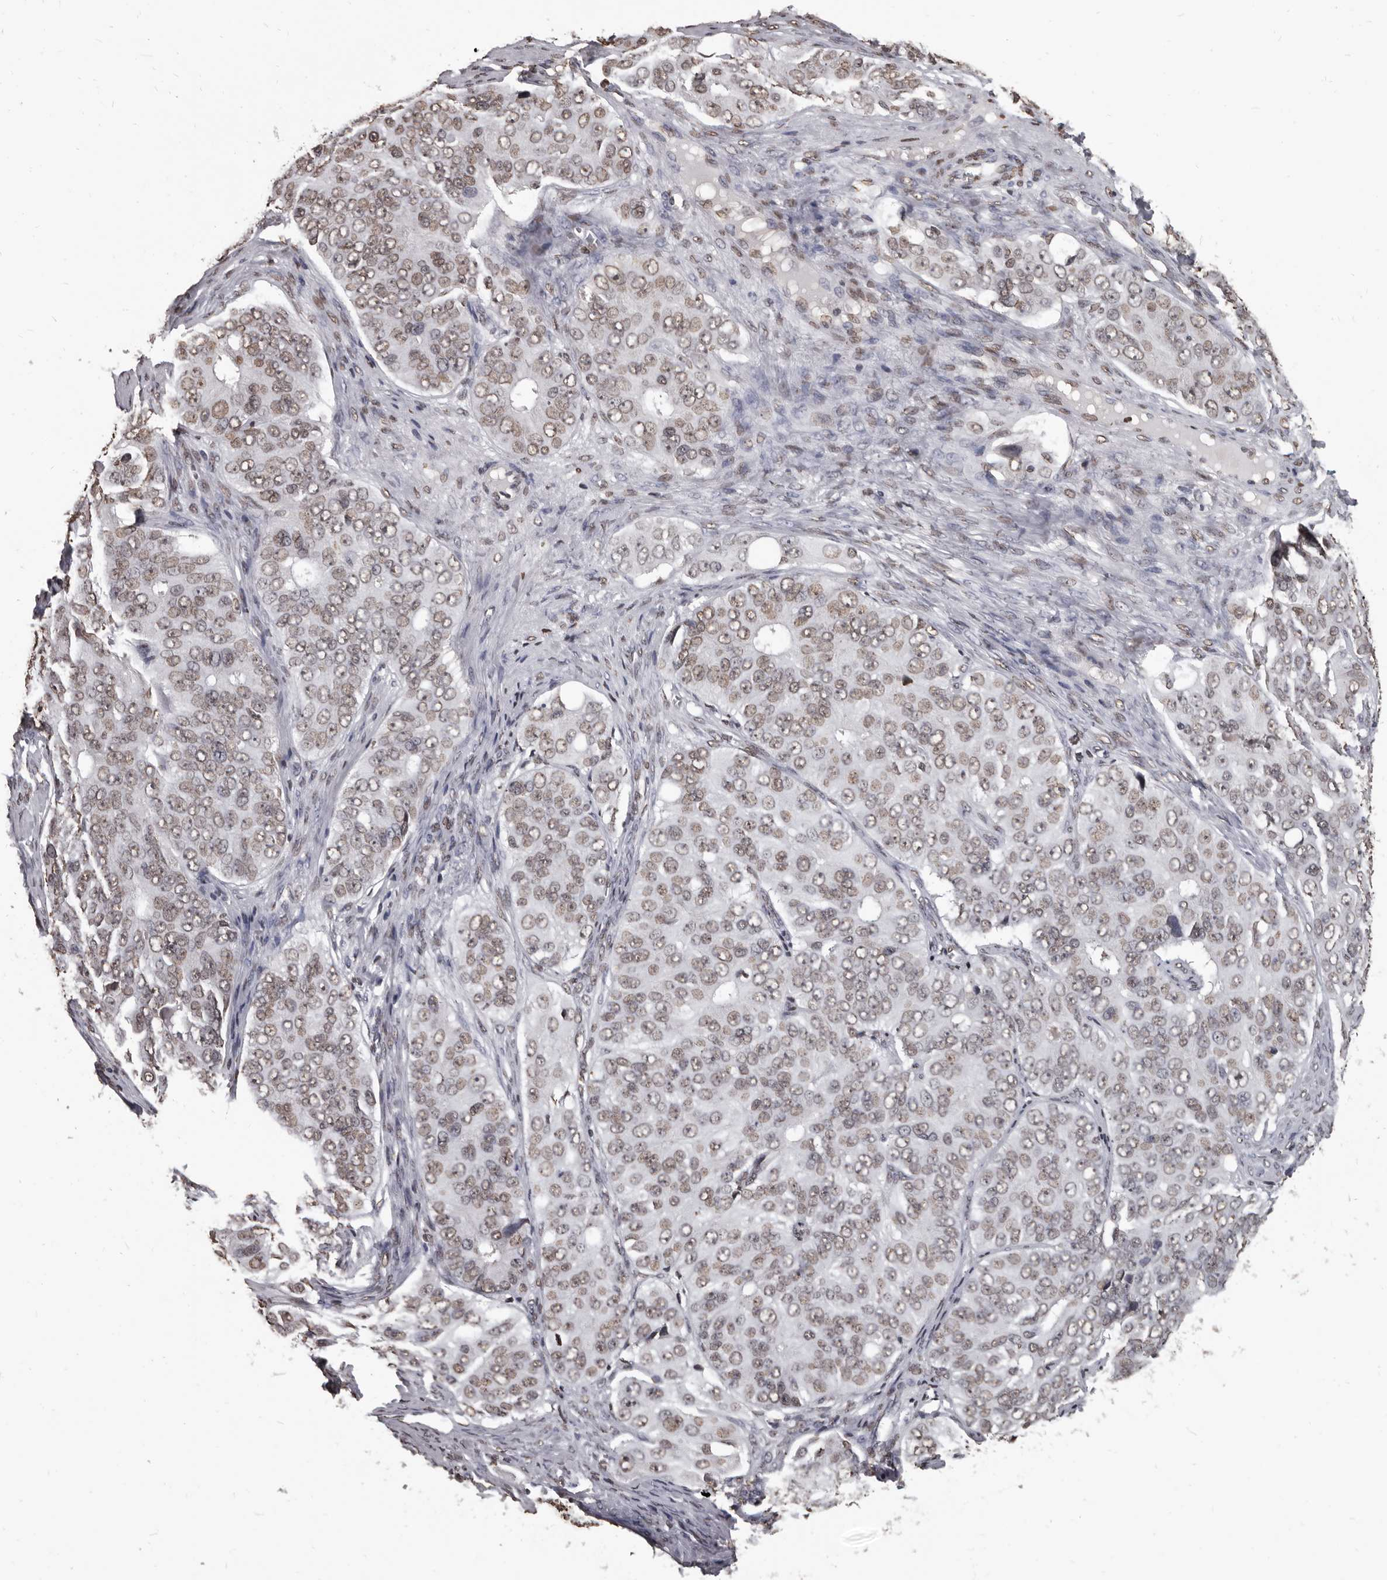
{"staining": {"intensity": "moderate", "quantity": ">75%", "location": "nuclear"}, "tissue": "ovarian cancer", "cell_type": "Tumor cells", "image_type": "cancer", "snomed": [{"axis": "morphology", "description": "Carcinoma, endometroid"}, {"axis": "topography", "description": "Ovary"}], "caption": "Ovarian cancer was stained to show a protein in brown. There is medium levels of moderate nuclear staining in approximately >75% of tumor cells.", "gene": "AHR", "patient": {"sex": "female", "age": 51}}